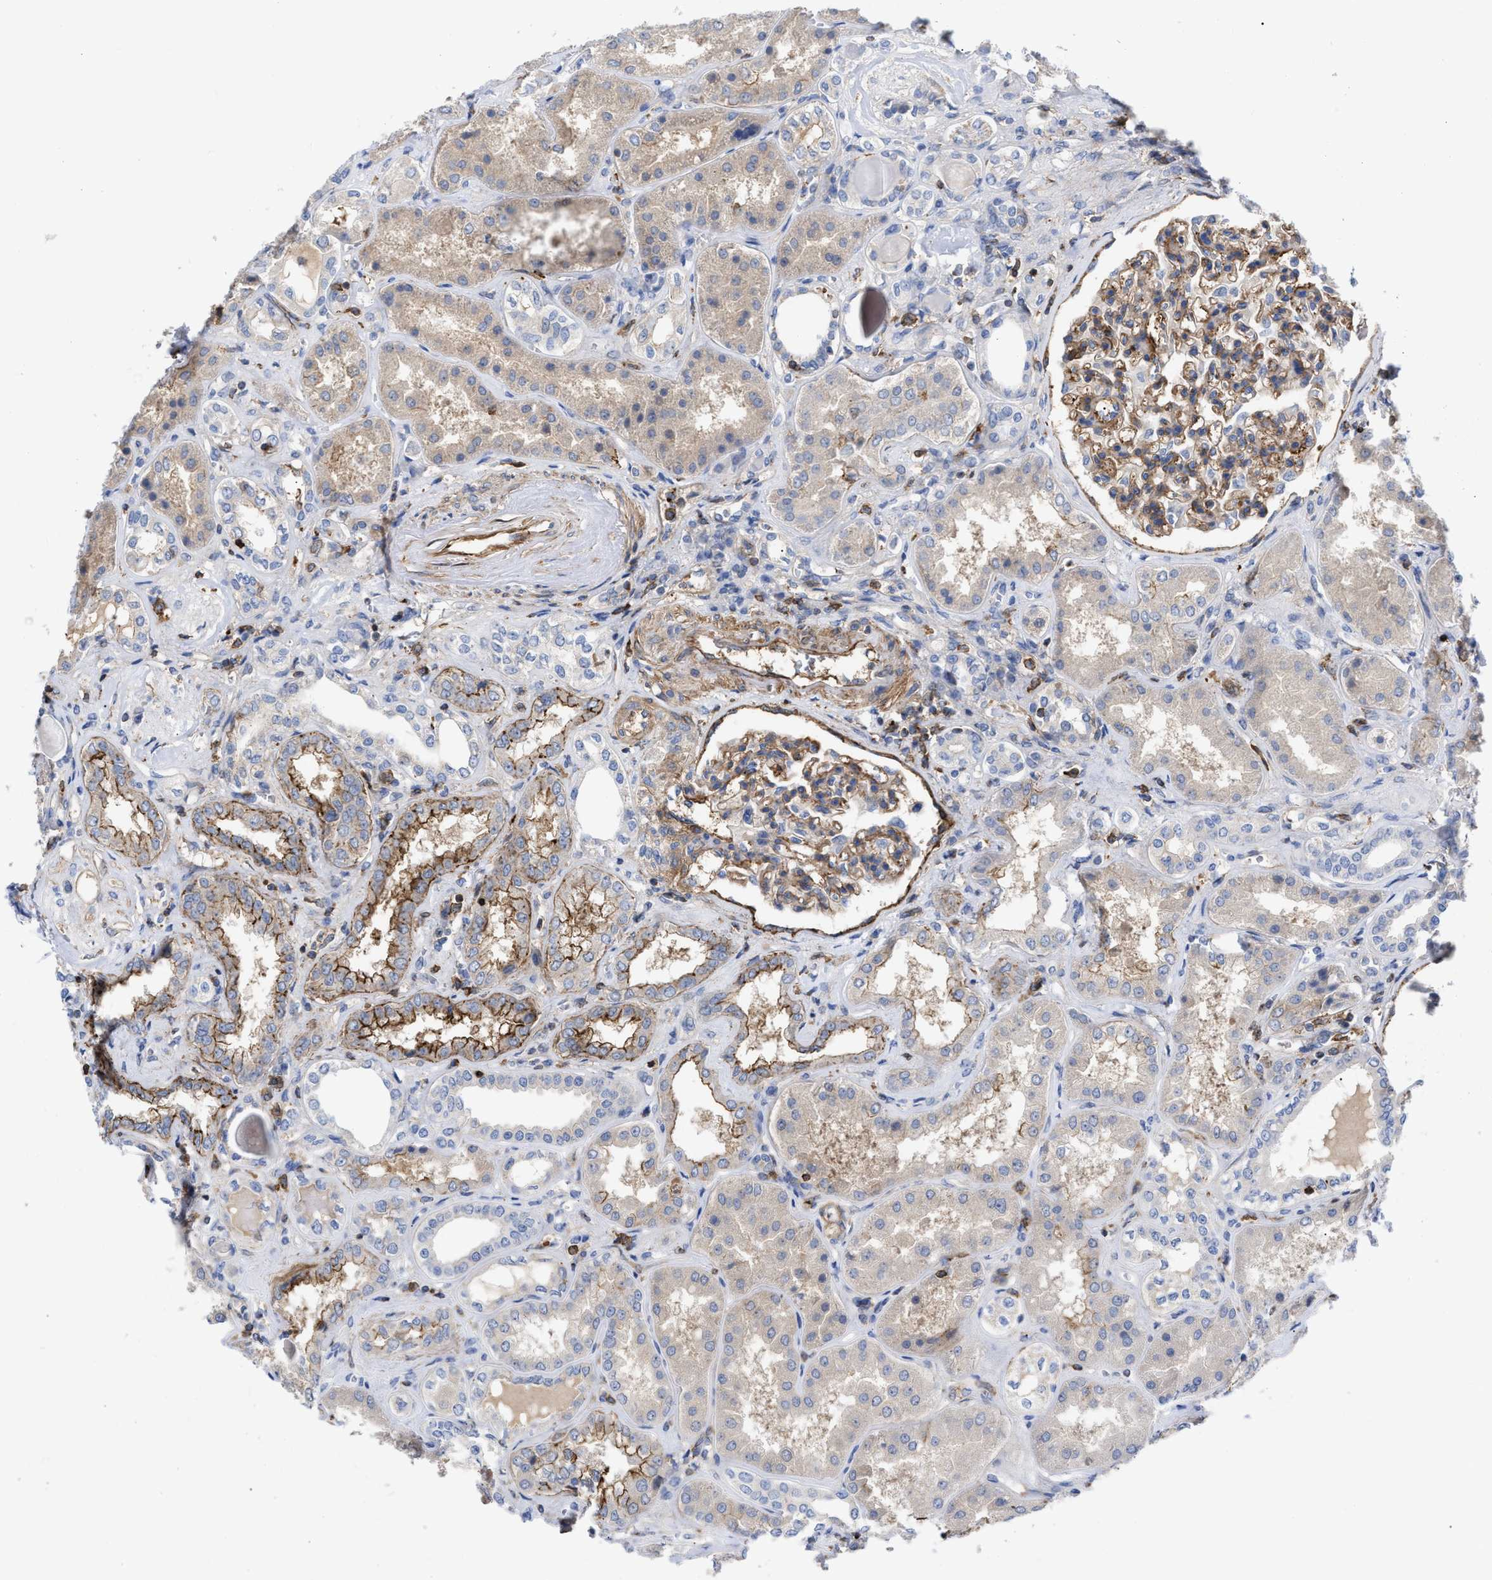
{"staining": {"intensity": "moderate", "quantity": "25%-75%", "location": "cytoplasmic/membranous"}, "tissue": "kidney", "cell_type": "Cells in glomeruli", "image_type": "normal", "snomed": [{"axis": "morphology", "description": "Normal tissue, NOS"}, {"axis": "topography", "description": "Kidney"}], "caption": "Moderate cytoplasmic/membranous staining is identified in about 25%-75% of cells in glomeruli in normal kidney.", "gene": "HS3ST5", "patient": {"sex": "female", "age": 56}}